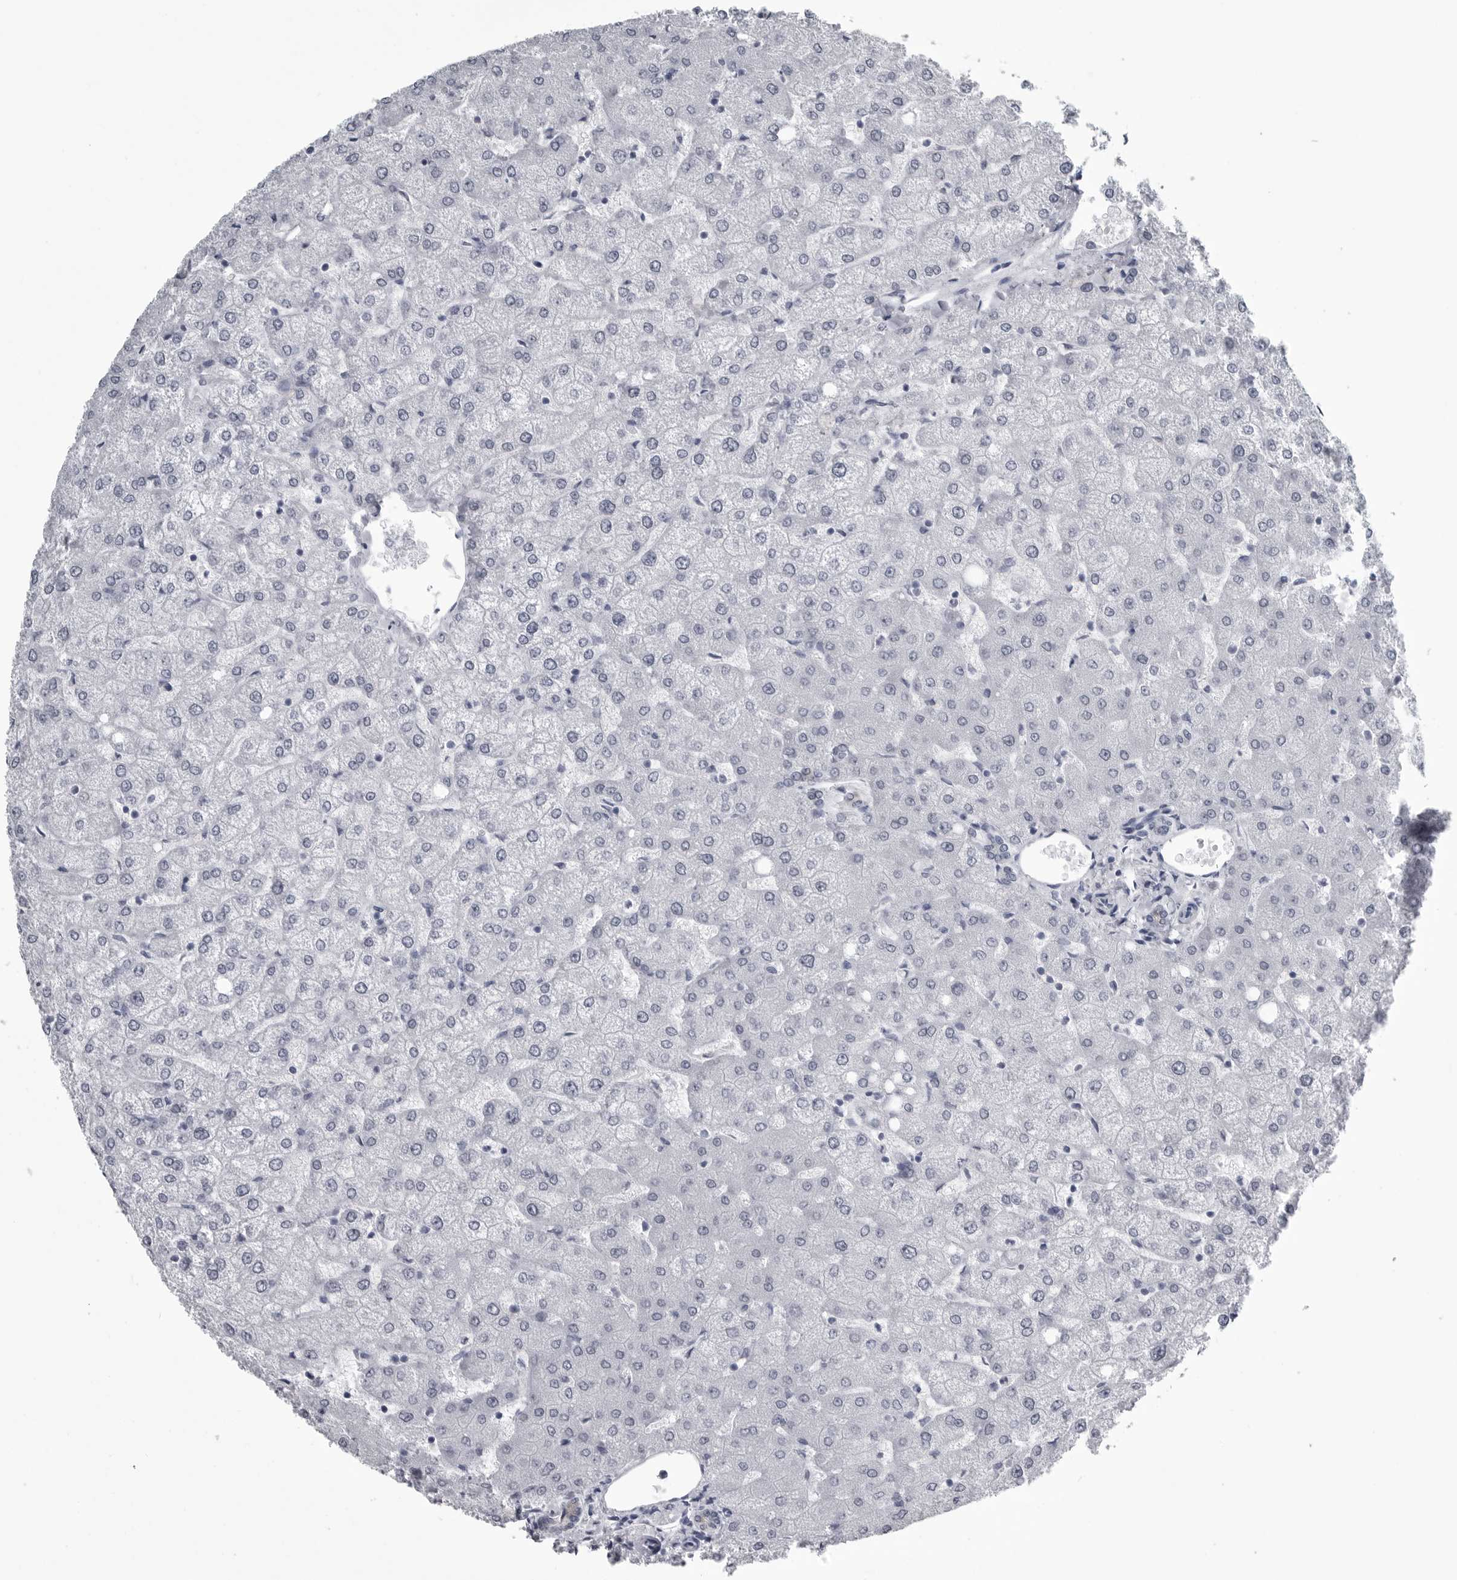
{"staining": {"intensity": "weak", "quantity": "<25%", "location": "cytoplasmic/membranous"}, "tissue": "liver", "cell_type": "Cholangiocytes", "image_type": "normal", "snomed": [{"axis": "morphology", "description": "Normal tissue, NOS"}, {"axis": "topography", "description": "Liver"}], "caption": "Immunohistochemical staining of benign liver reveals no significant positivity in cholangiocytes. (DAB immunohistochemistry (IHC), high magnification).", "gene": "MYOC", "patient": {"sex": "female", "age": 54}}